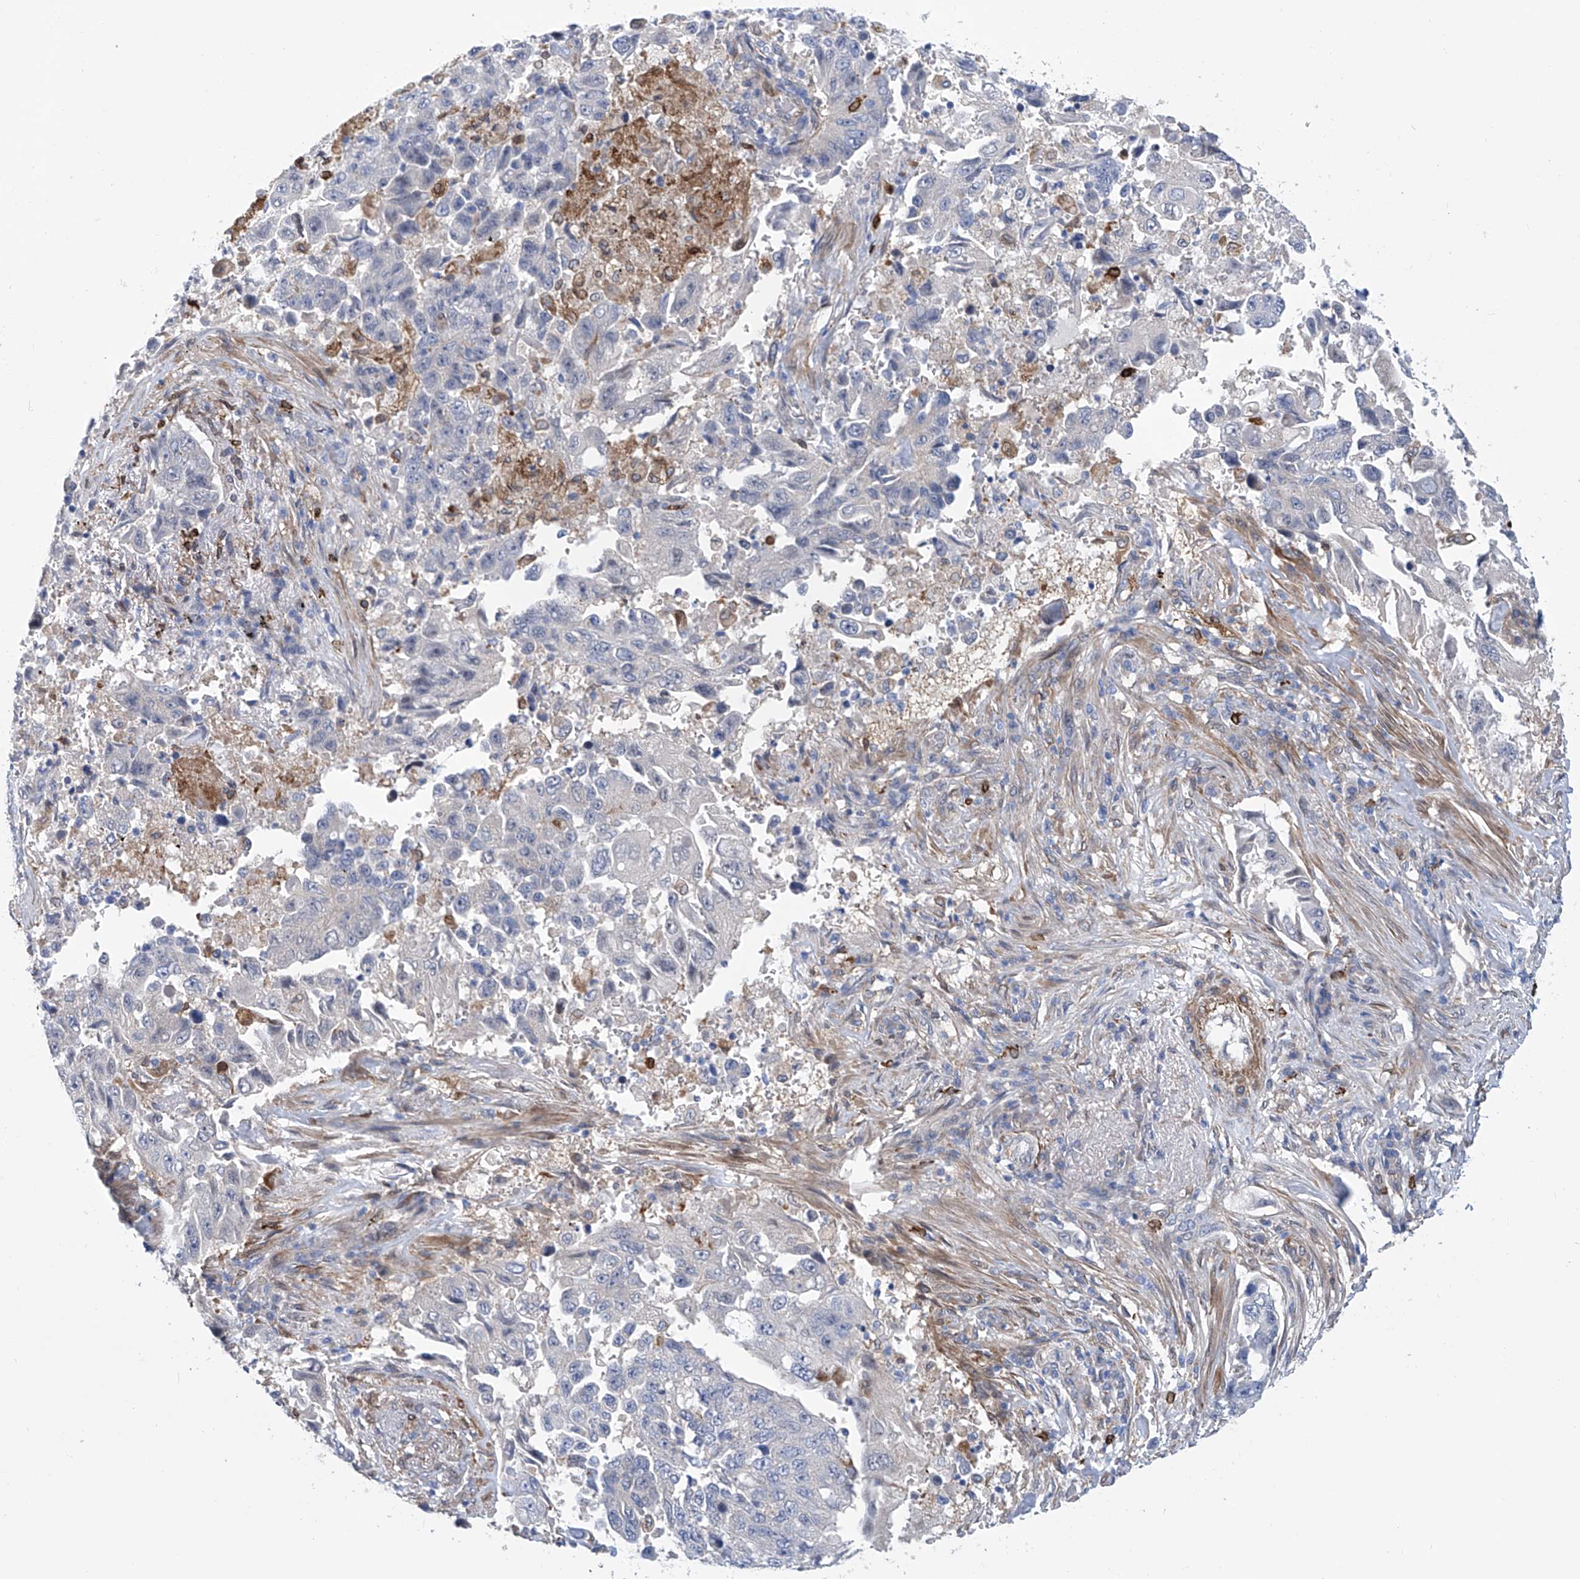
{"staining": {"intensity": "negative", "quantity": "none", "location": "none"}, "tissue": "lung cancer", "cell_type": "Tumor cells", "image_type": "cancer", "snomed": [{"axis": "morphology", "description": "Adenocarcinoma, NOS"}, {"axis": "topography", "description": "Lung"}], "caption": "High power microscopy photomicrograph of an IHC image of lung cancer, revealing no significant expression in tumor cells.", "gene": "TNN", "patient": {"sex": "female", "age": 51}}